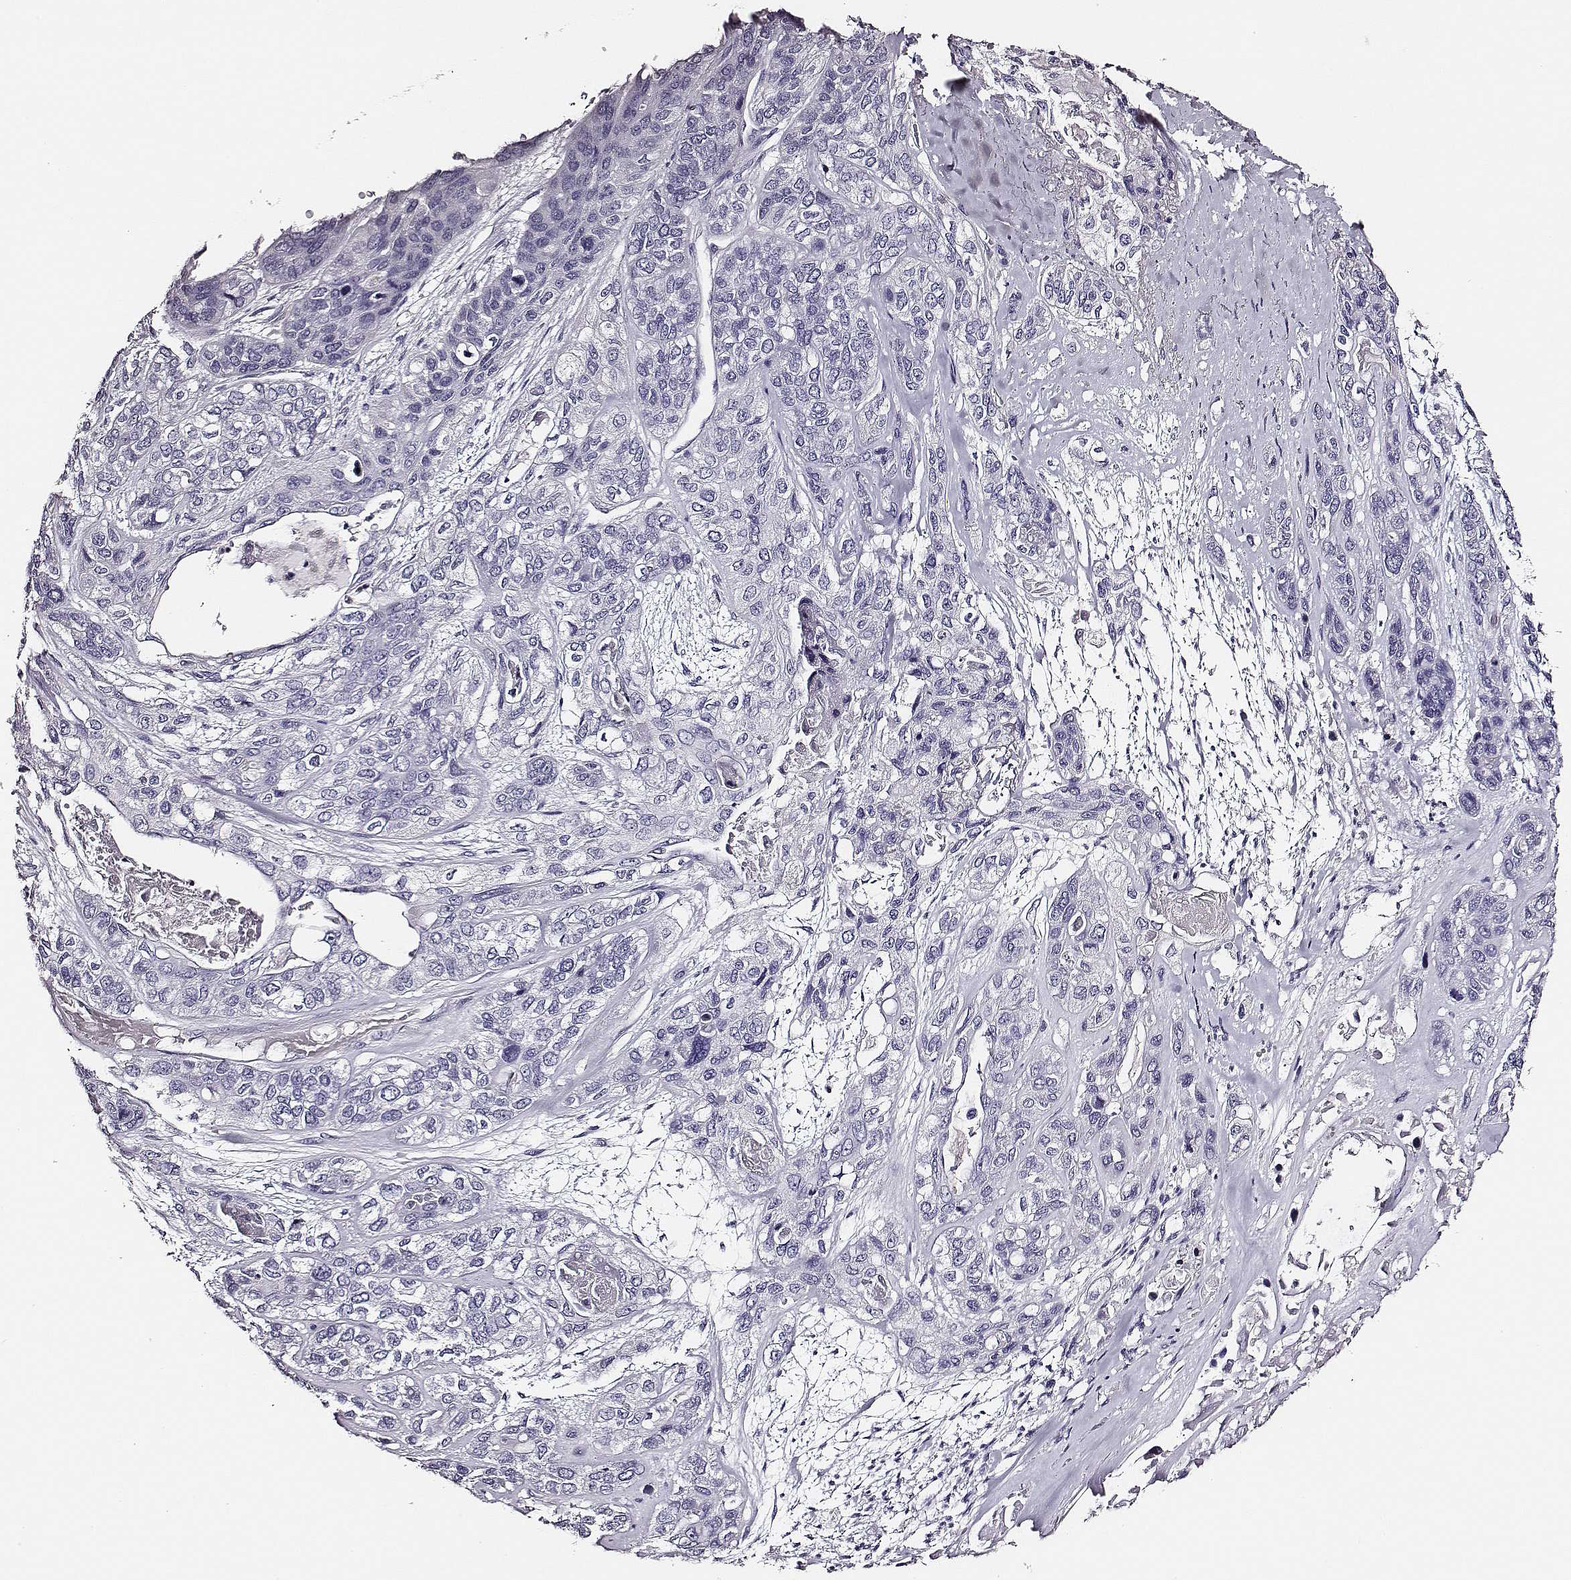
{"staining": {"intensity": "negative", "quantity": "none", "location": "none"}, "tissue": "lung cancer", "cell_type": "Tumor cells", "image_type": "cancer", "snomed": [{"axis": "morphology", "description": "Squamous cell carcinoma, NOS"}, {"axis": "topography", "description": "Lung"}], "caption": "The micrograph displays no significant expression in tumor cells of squamous cell carcinoma (lung). (DAB IHC, high magnification).", "gene": "DPEP1", "patient": {"sex": "female", "age": 70}}